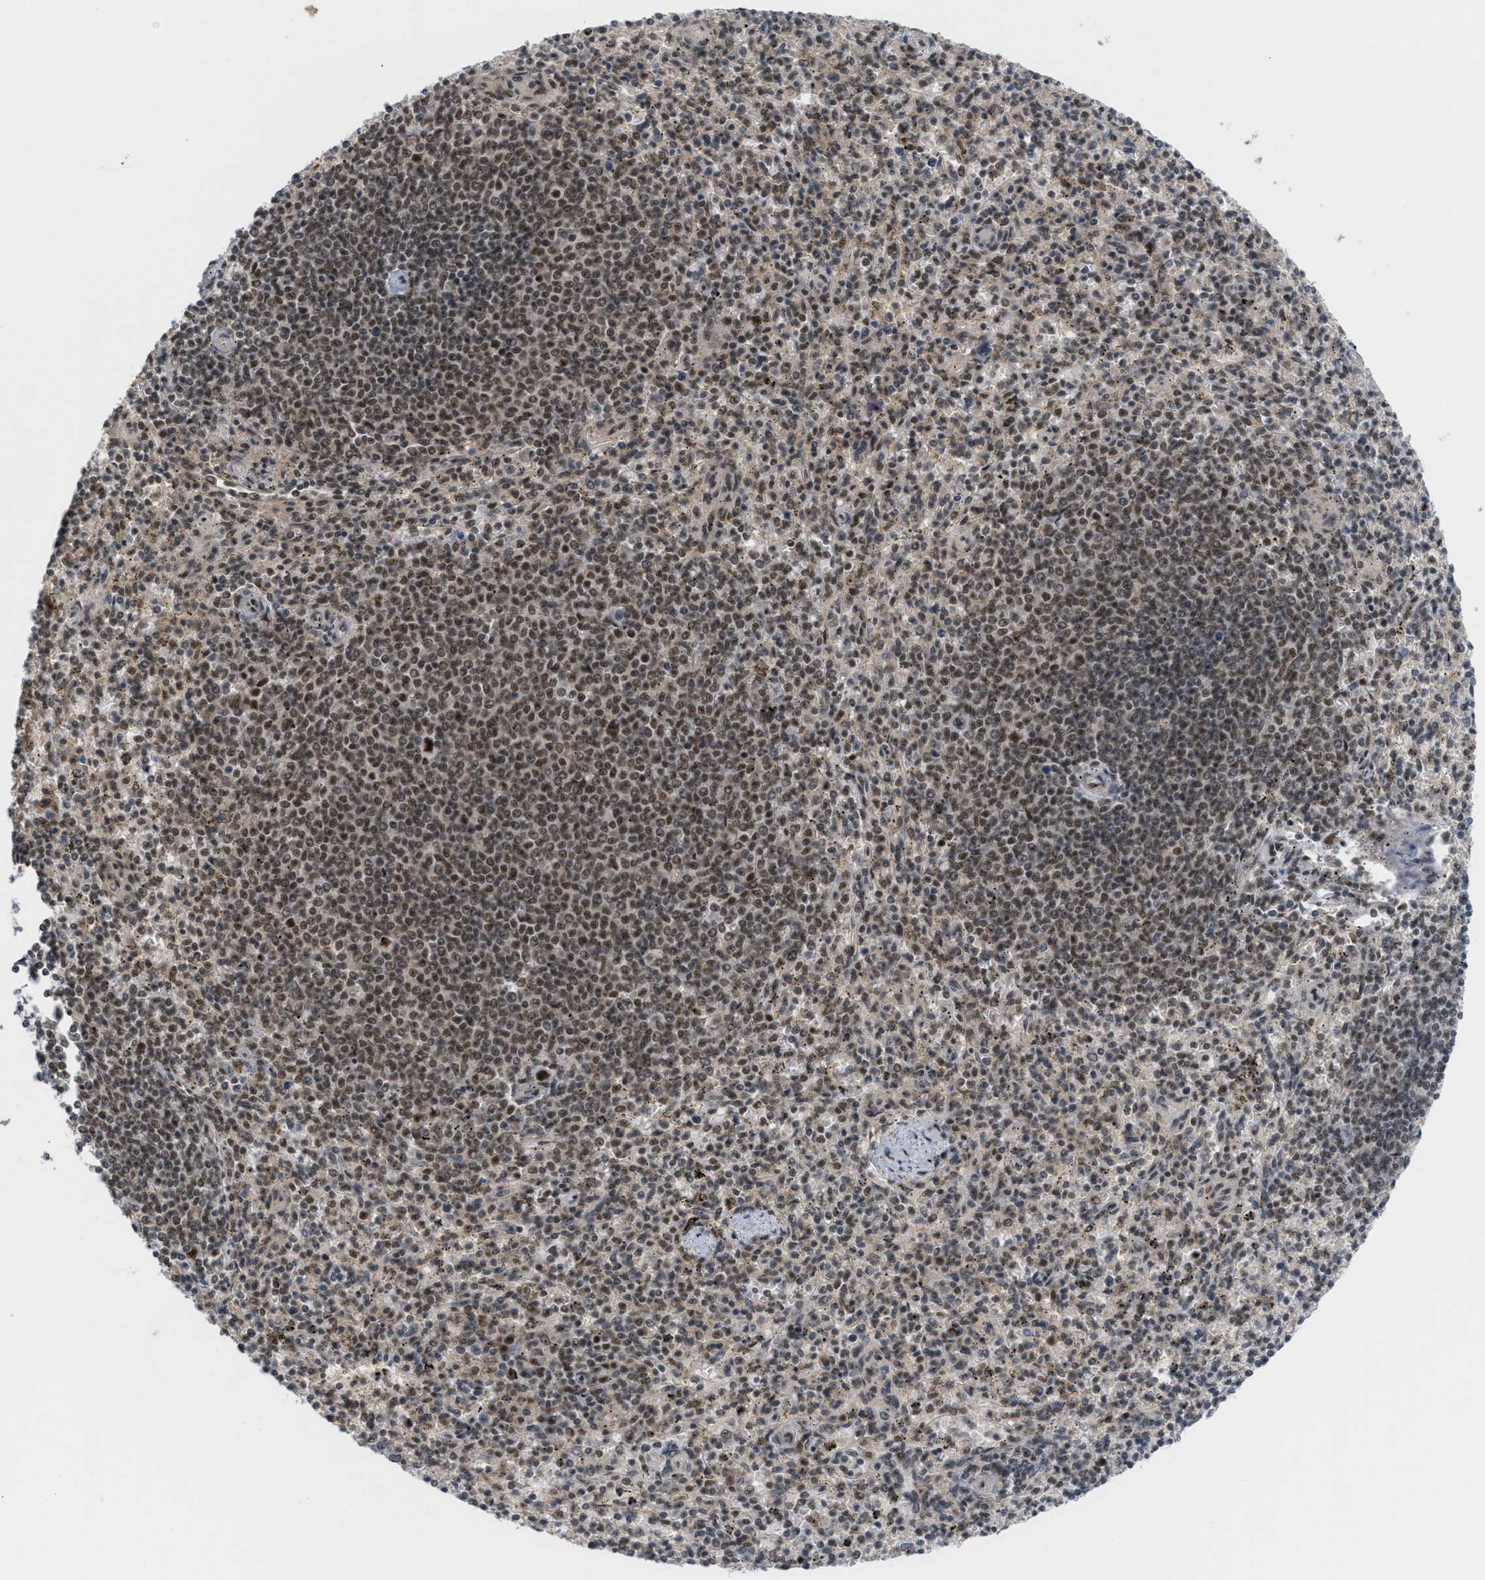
{"staining": {"intensity": "moderate", "quantity": ">75%", "location": "nuclear"}, "tissue": "spleen", "cell_type": "Cells in red pulp", "image_type": "normal", "snomed": [{"axis": "morphology", "description": "Normal tissue, NOS"}, {"axis": "topography", "description": "Spleen"}], "caption": "Moderate nuclear expression for a protein is appreciated in approximately >75% of cells in red pulp of benign spleen using immunohistochemistry (IHC).", "gene": "PRPF4", "patient": {"sex": "male", "age": 72}}